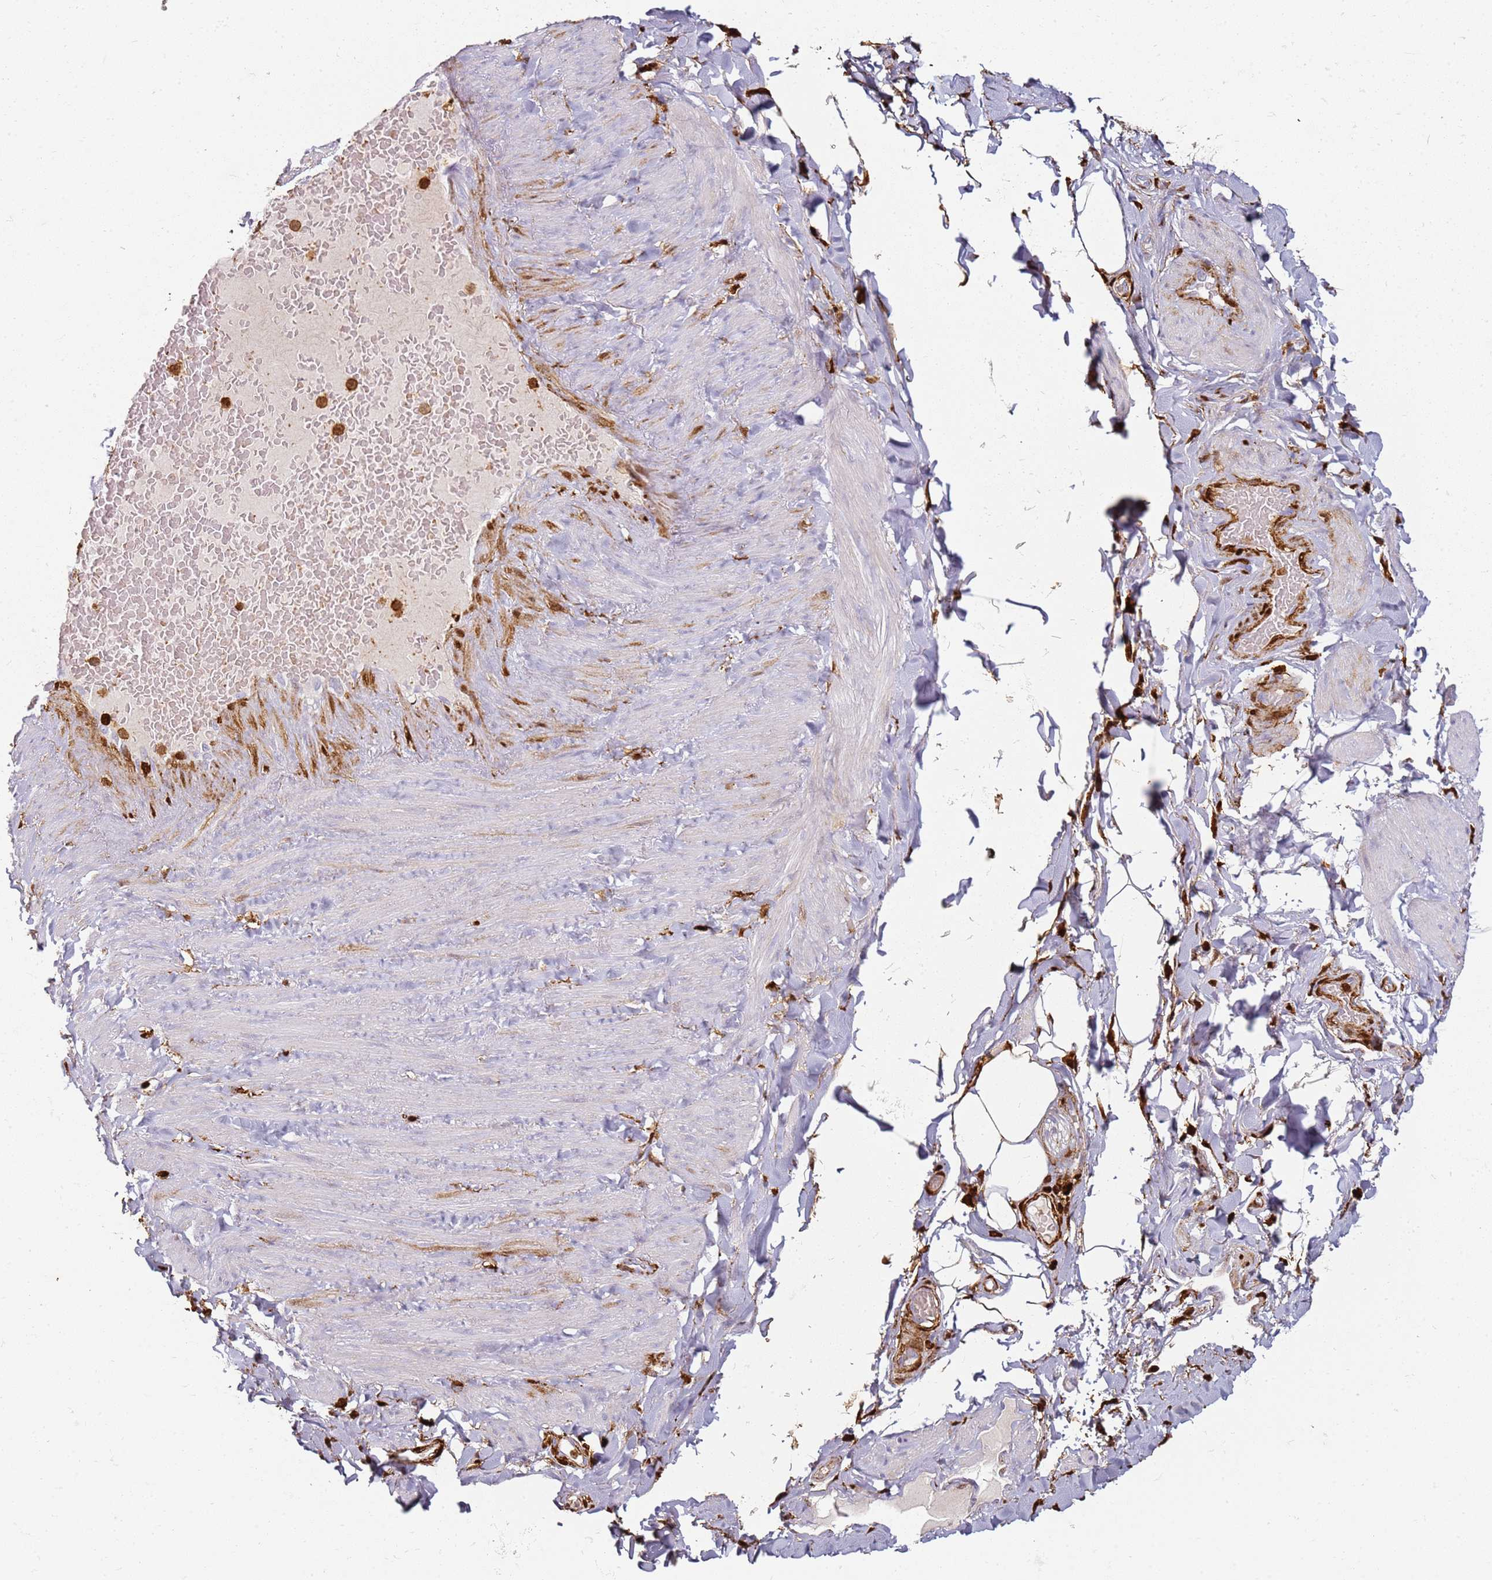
{"staining": {"intensity": "moderate", "quantity": ">75%", "location": "cytoplasmic/membranous"}, "tissue": "adipose tissue", "cell_type": "Adipocytes", "image_type": "normal", "snomed": [{"axis": "morphology", "description": "Normal tissue, NOS"}, {"axis": "topography", "description": "Soft tissue"}, {"axis": "topography", "description": "Vascular tissue"}], "caption": "Normal adipose tissue was stained to show a protein in brown. There is medium levels of moderate cytoplasmic/membranous staining in approximately >75% of adipocytes. The staining was performed using DAB (3,3'-diaminobenzidine) to visualize the protein expression in brown, while the nuclei were stained in blue with hematoxylin (Magnification: 20x).", "gene": "S100A4", "patient": {"sex": "male", "age": 54}}